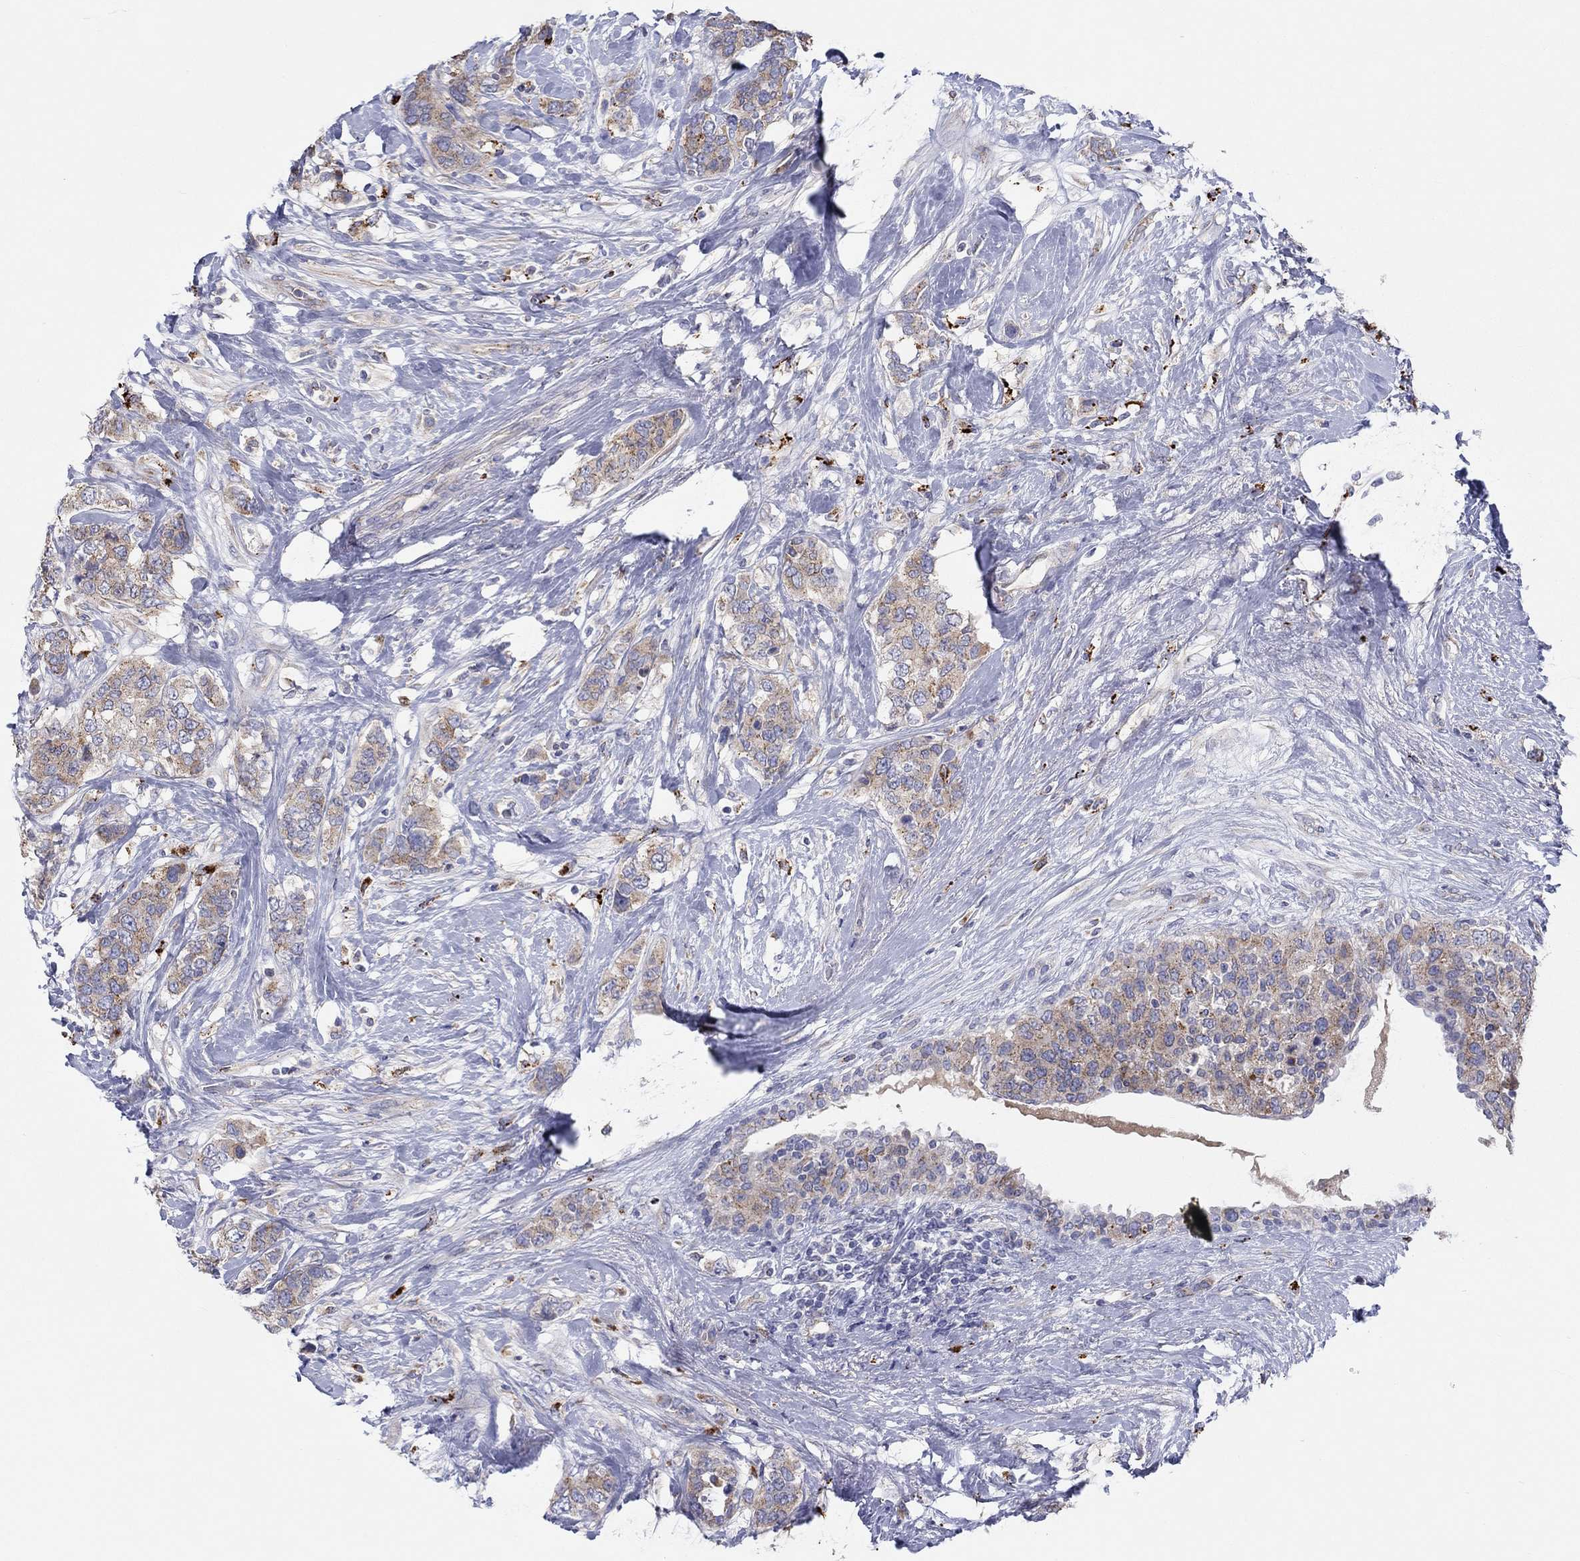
{"staining": {"intensity": "moderate", "quantity": "<25%", "location": "cytoplasmic/membranous"}, "tissue": "breast cancer", "cell_type": "Tumor cells", "image_type": "cancer", "snomed": [{"axis": "morphology", "description": "Lobular carcinoma"}, {"axis": "topography", "description": "Breast"}], "caption": "A low amount of moderate cytoplasmic/membranous expression is present in about <25% of tumor cells in breast cancer tissue. Immunohistochemistry (ihc) stains the protein in brown and the nuclei are stained blue.", "gene": "BCO2", "patient": {"sex": "female", "age": 59}}